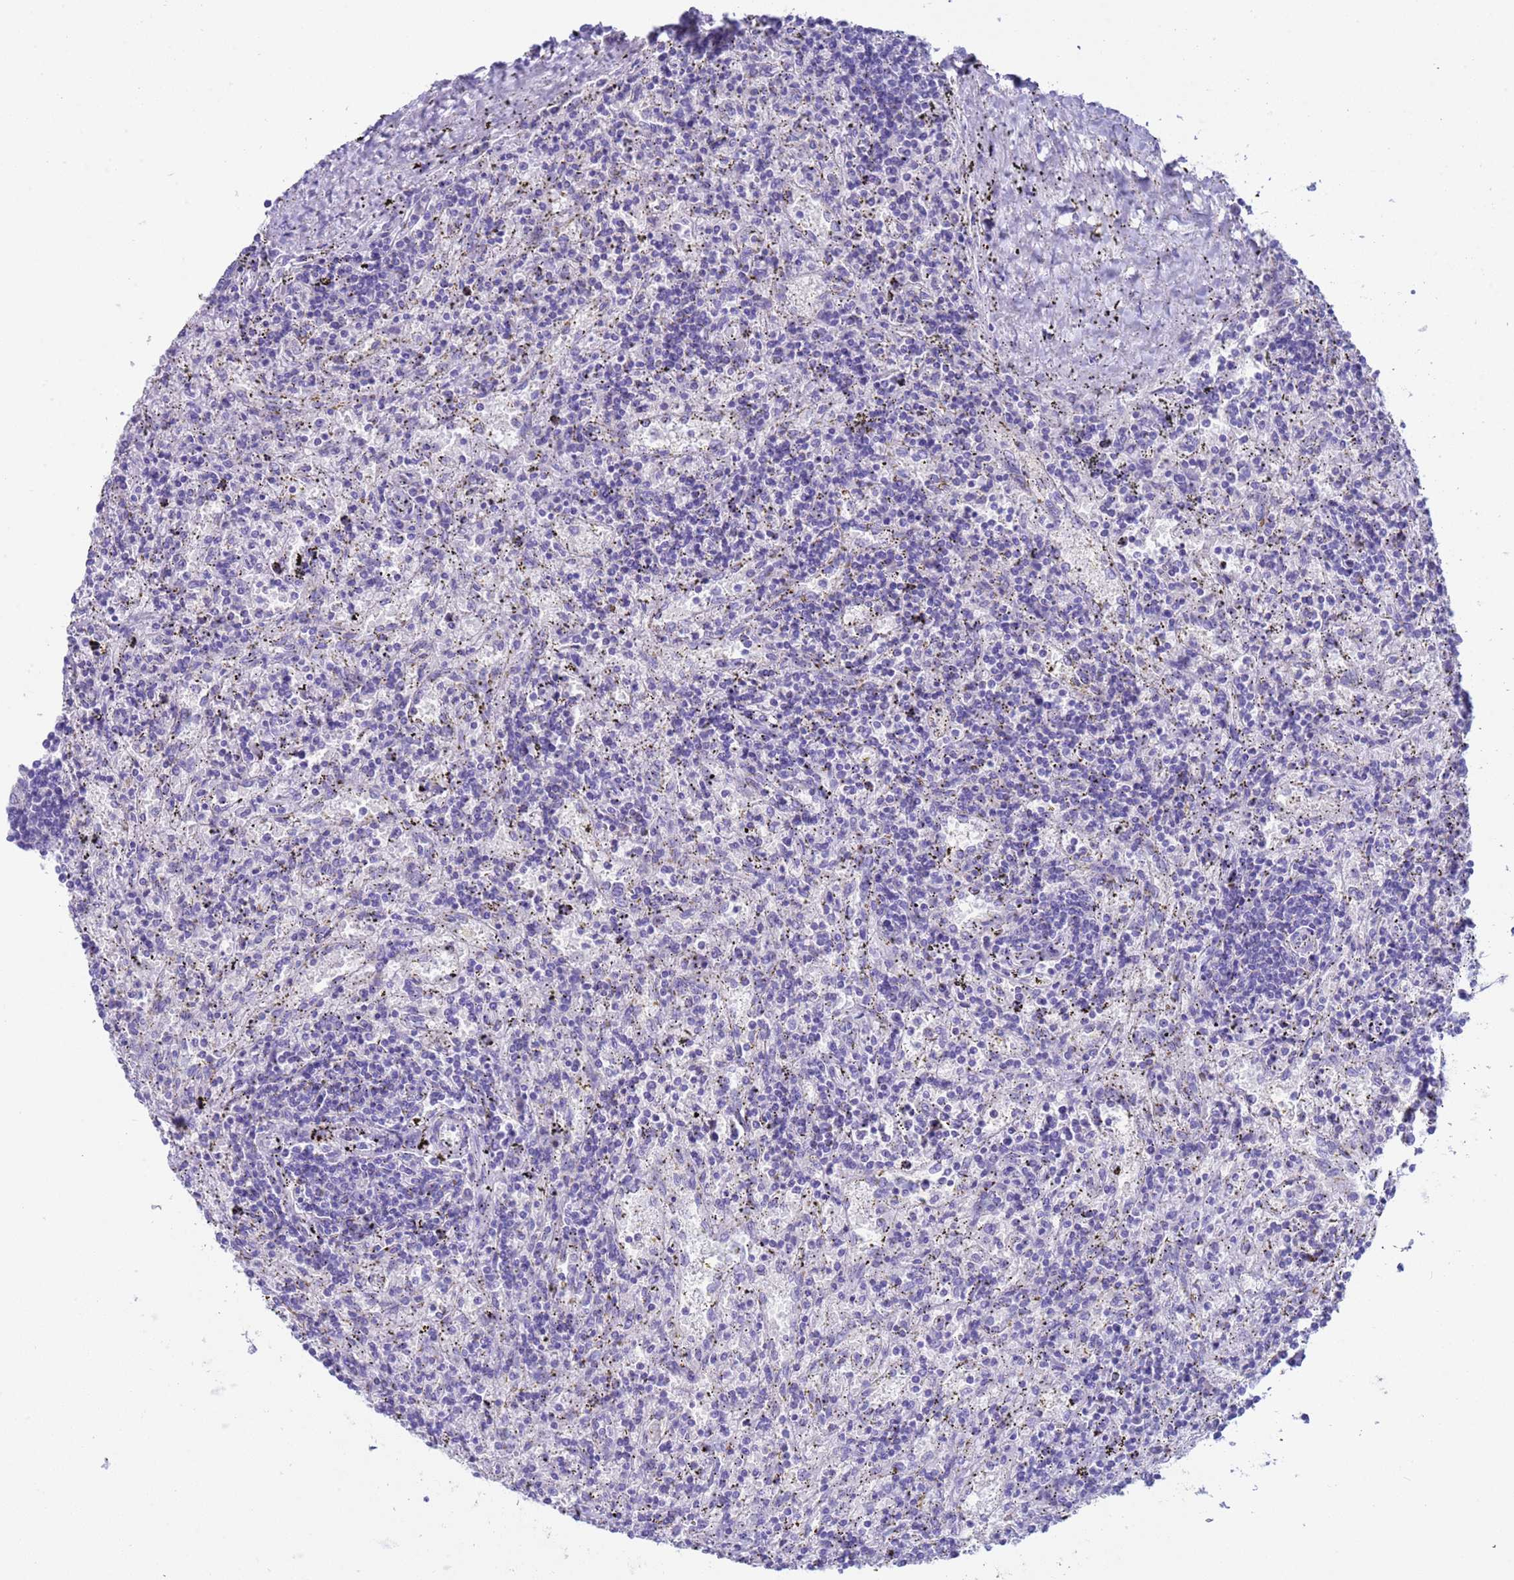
{"staining": {"intensity": "negative", "quantity": "none", "location": "none"}, "tissue": "lymphoma", "cell_type": "Tumor cells", "image_type": "cancer", "snomed": [{"axis": "morphology", "description": "Malignant lymphoma, non-Hodgkin's type, Low grade"}, {"axis": "topography", "description": "Spleen"}], "caption": "The IHC photomicrograph has no significant expression in tumor cells of low-grade malignant lymphoma, non-Hodgkin's type tissue.", "gene": "CKM", "patient": {"sex": "male", "age": 76}}